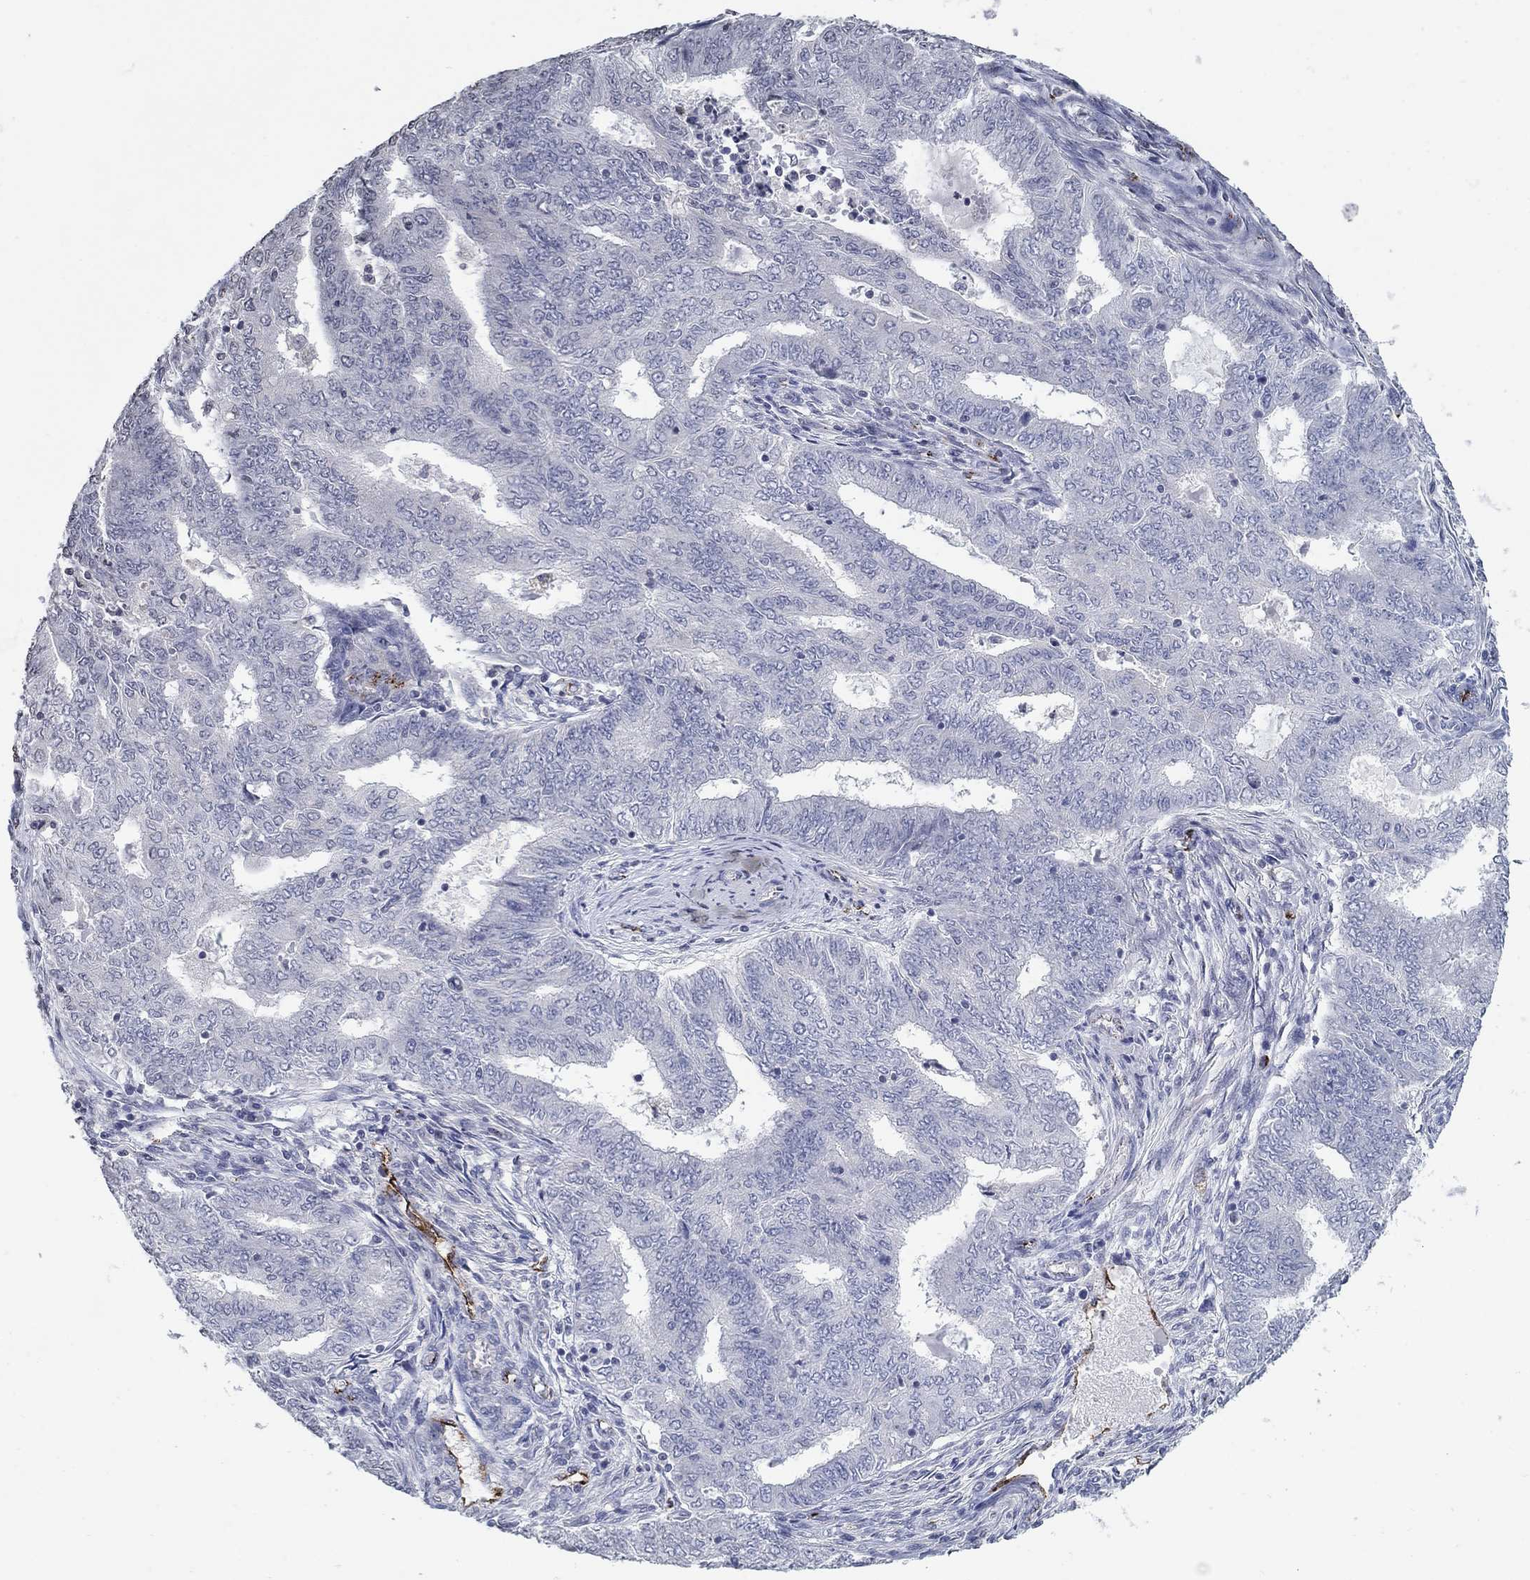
{"staining": {"intensity": "negative", "quantity": "none", "location": "none"}, "tissue": "endometrial cancer", "cell_type": "Tumor cells", "image_type": "cancer", "snomed": [{"axis": "morphology", "description": "Adenocarcinoma, NOS"}, {"axis": "topography", "description": "Endometrium"}], "caption": "A histopathology image of endometrial cancer (adenocarcinoma) stained for a protein demonstrates no brown staining in tumor cells.", "gene": "TINAG", "patient": {"sex": "female", "age": 62}}